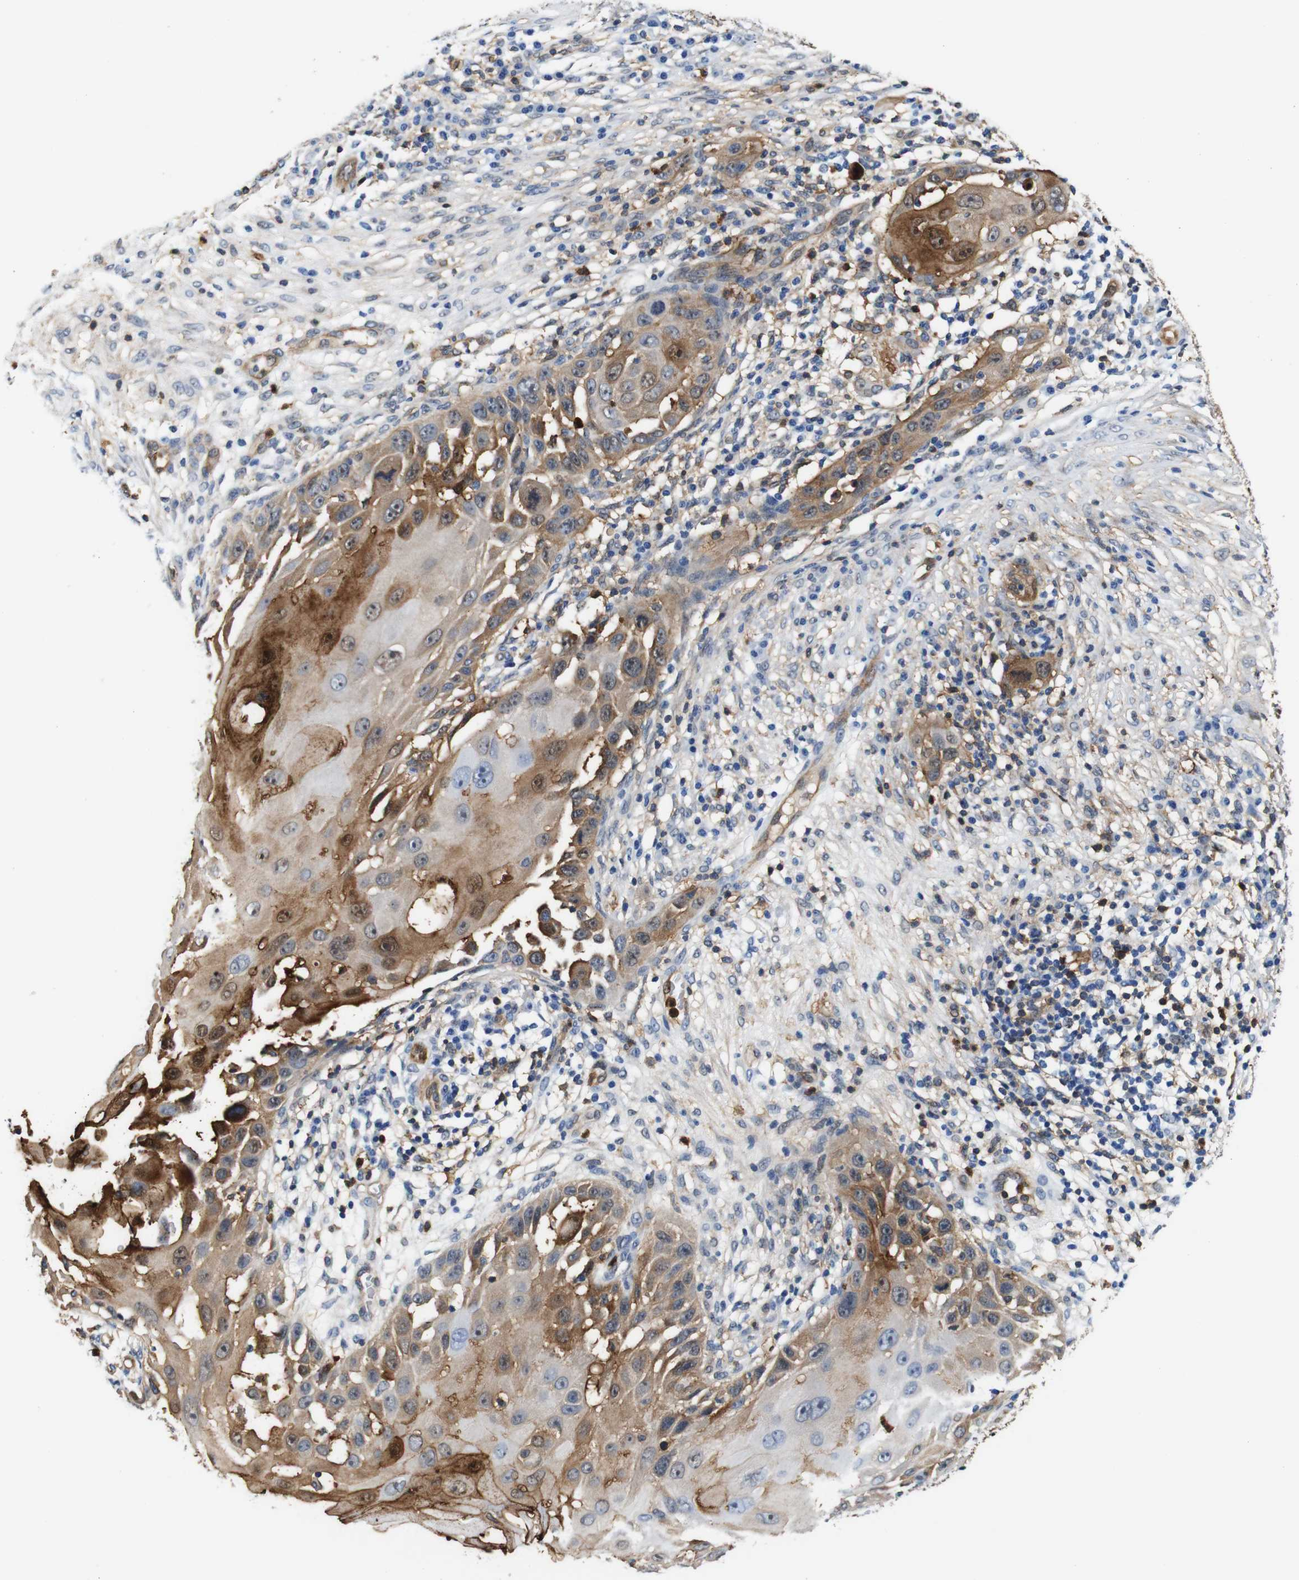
{"staining": {"intensity": "moderate", "quantity": ">75%", "location": "cytoplasmic/membranous,nuclear"}, "tissue": "skin cancer", "cell_type": "Tumor cells", "image_type": "cancer", "snomed": [{"axis": "morphology", "description": "Squamous cell carcinoma, NOS"}, {"axis": "topography", "description": "Skin"}], "caption": "A medium amount of moderate cytoplasmic/membranous and nuclear positivity is present in about >75% of tumor cells in skin cancer (squamous cell carcinoma) tissue.", "gene": "ANXA1", "patient": {"sex": "female", "age": 44}}